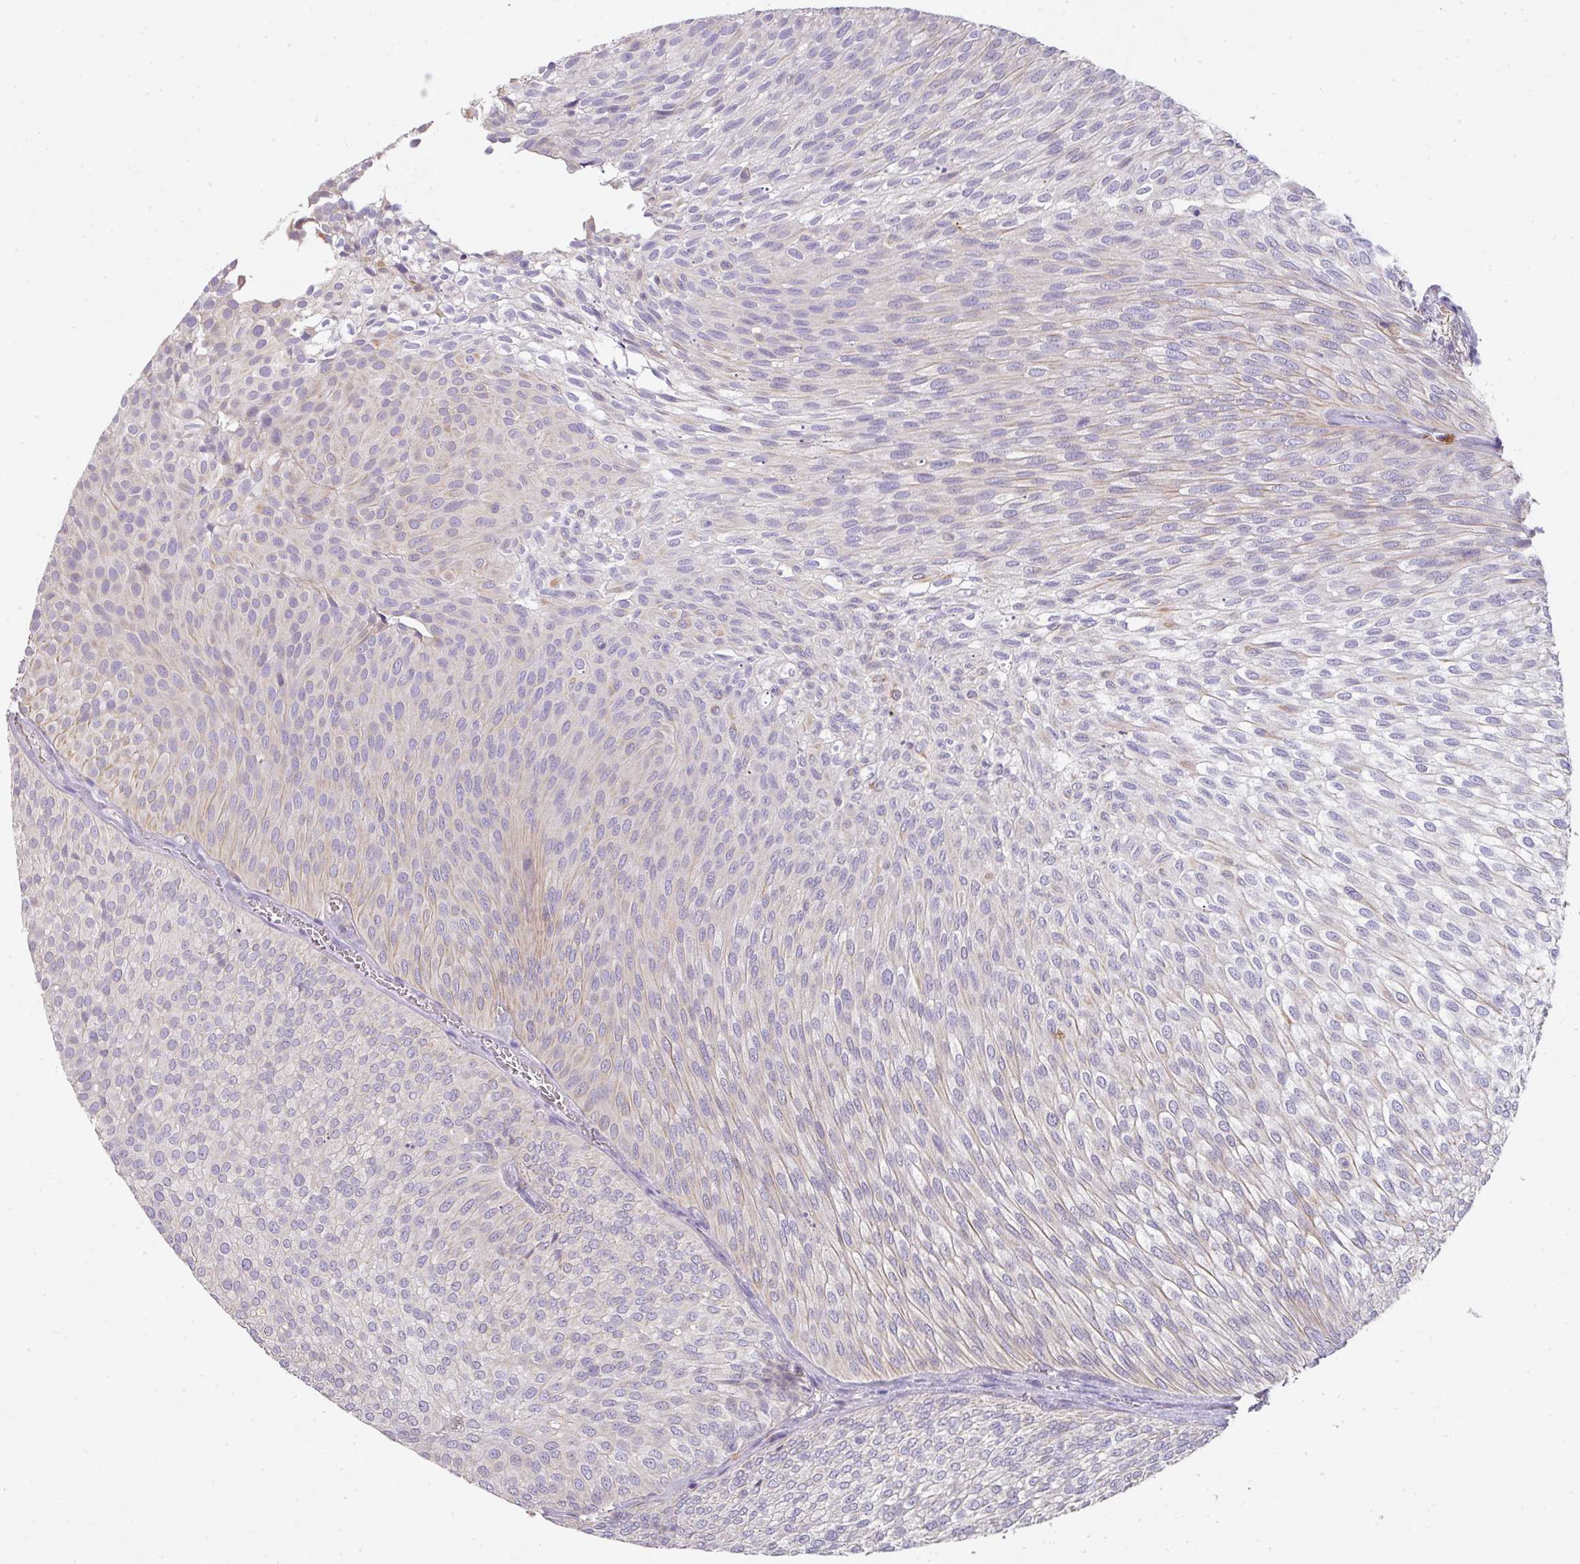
{"staining": {"intensity": "negative", "quantity": "none", "location": "none"}, "tissue": "urothelial cancer", "cell_type": "Tumor cells", "image_type": "cancer", "snomed": [{"axis": "morphology", "description": "Urothelial carcinoma, Low grade"}, {"axis": "topography", "description": "Urinary bladder"}], "caption": "This is an IHC image of human urothelial carcinoma (low-grade). There is no expression in tumor cells.", "gene": "ZNF266", "patient": {"sex": "male", "age": 91}}